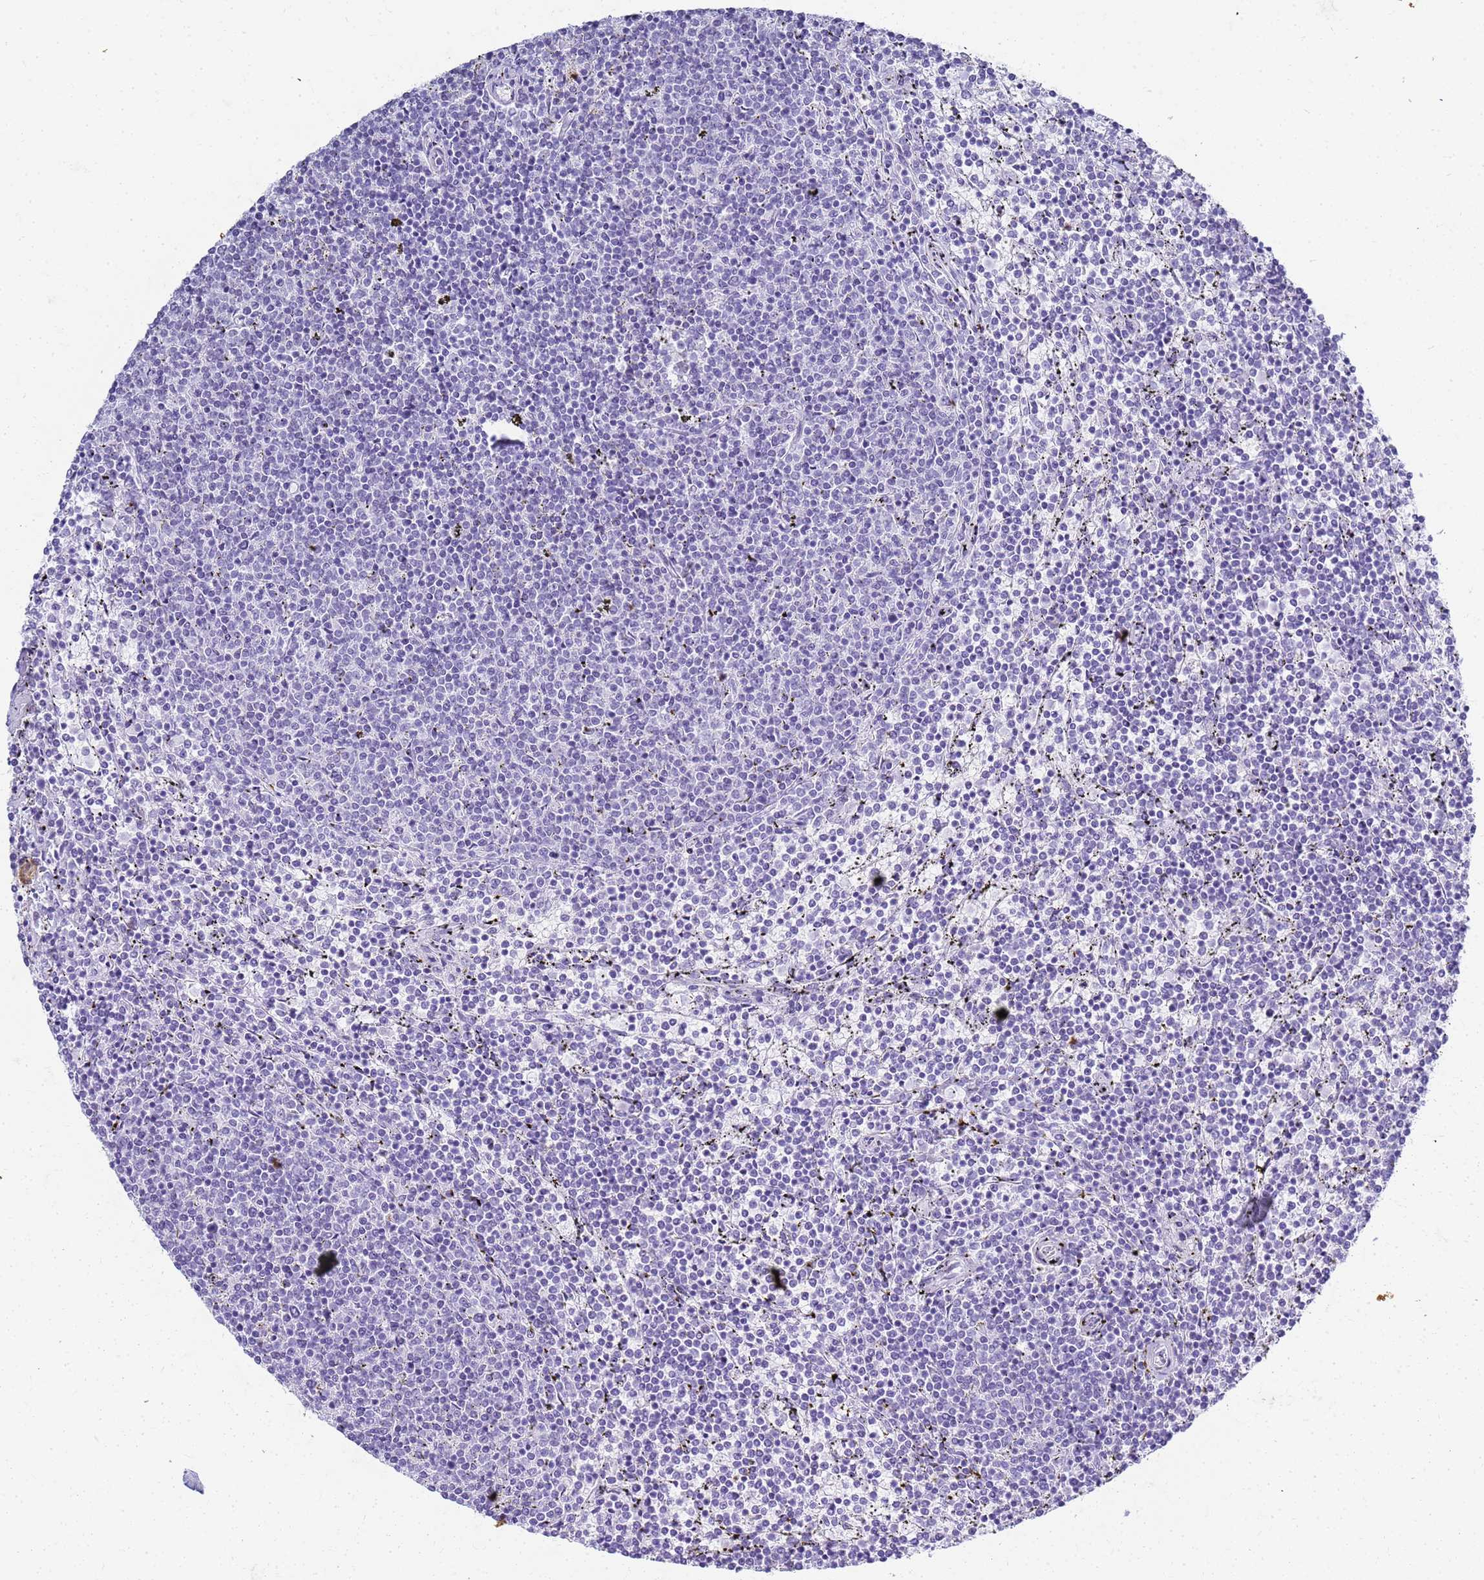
{"staining": {"intensity": "negative", "quantity": "none", "location": "none"}, "tissue": "lymphoma", "cell_type": "Tumor cells", "image_type": "cancer", "snomed": [{"axis": "morphology", "description": "Malignant lymphoma, non-Hodgkin's type, Low grade"}, {"axis": "topography", "description": "Spleen"}], "caption": "Protein analysis of lymphoma displays no significant positivity in tumor cells.", "gene": "SLC7A9", "patient": {"sex": "female", "age": 50}}